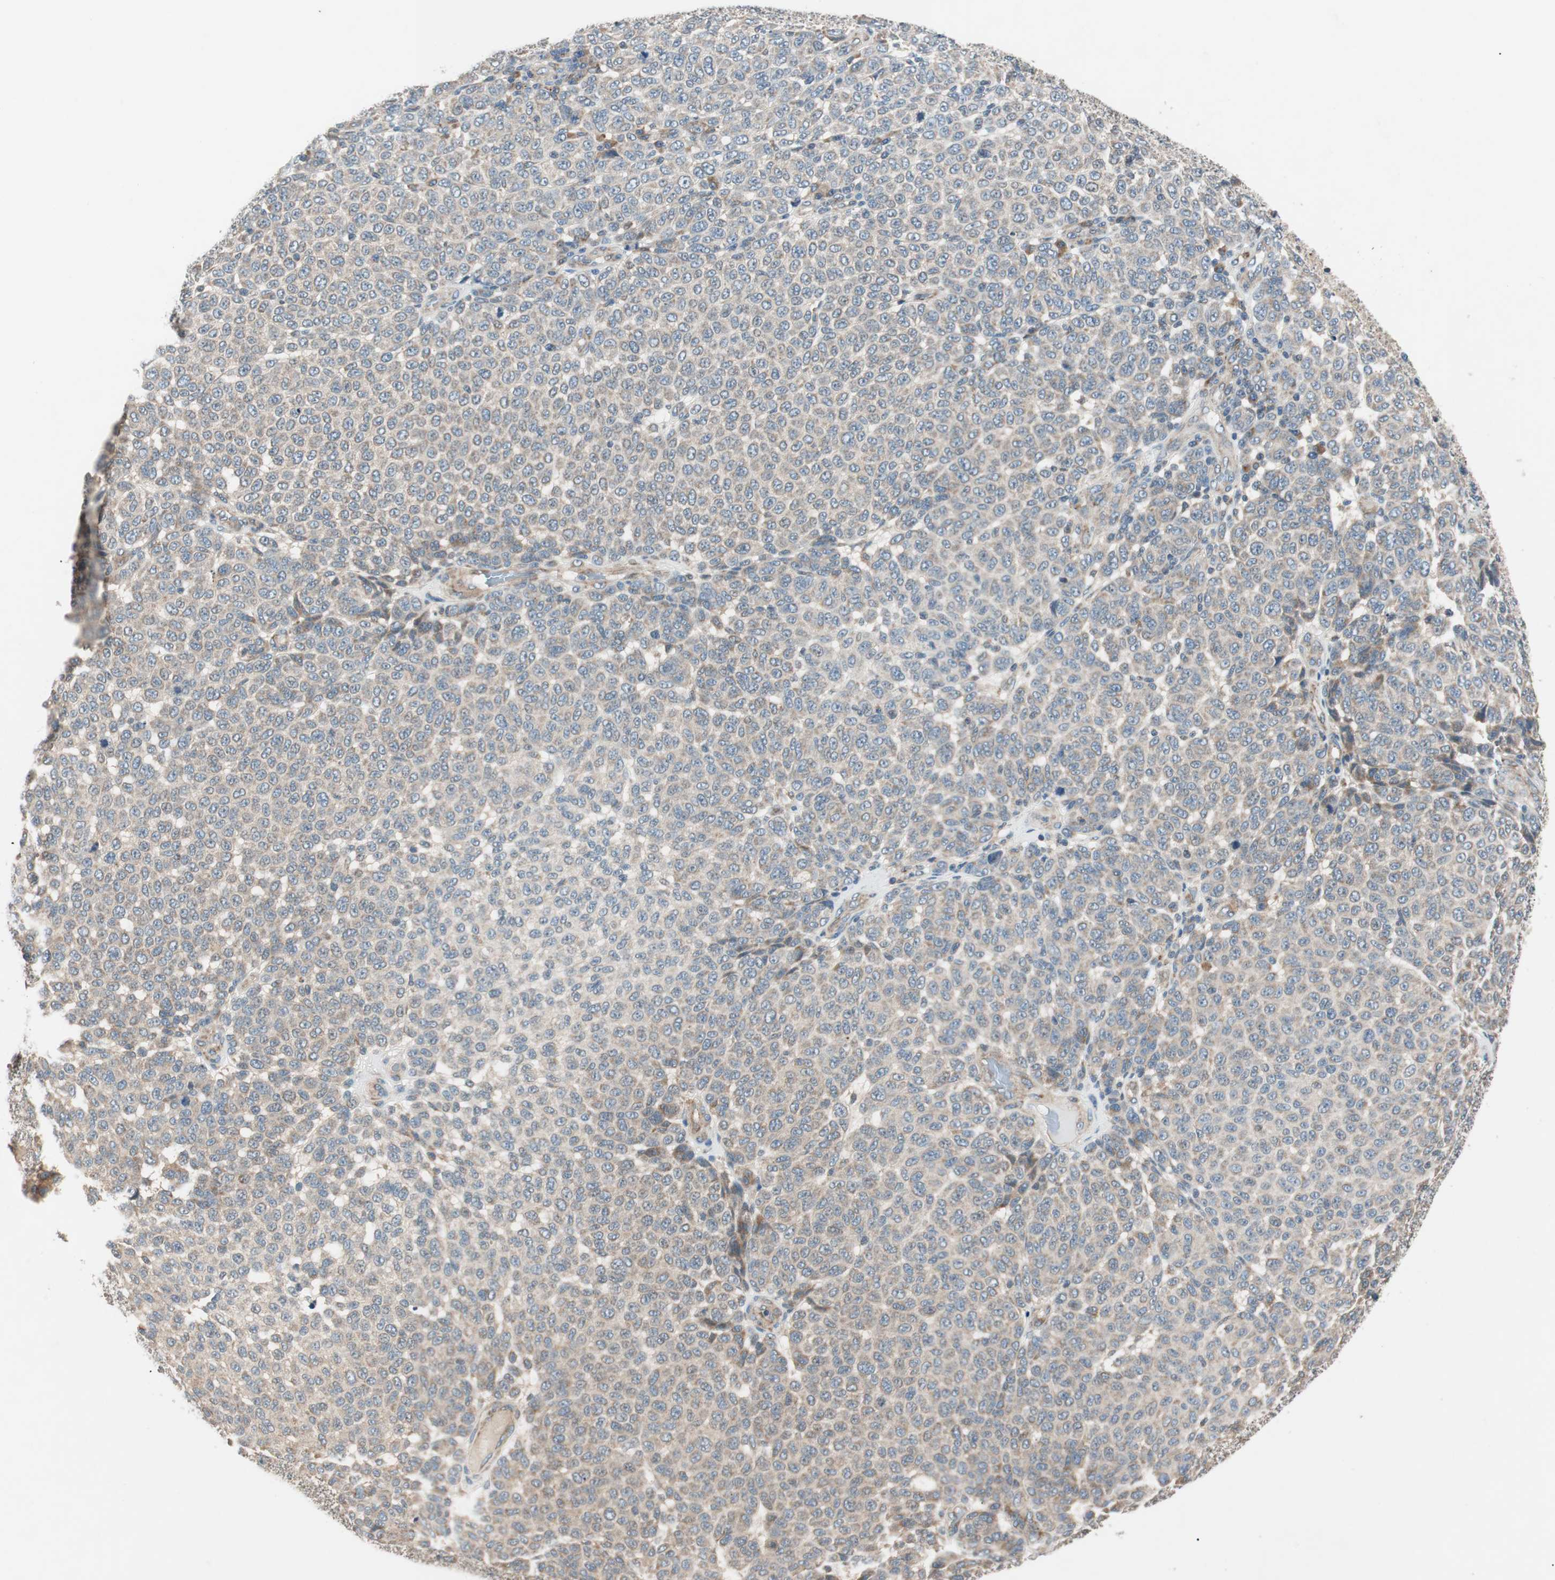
{"staining": {"intensity": "weak", "quantity": "25%-75%", "location": "cytoplasmic/membranous"}, "tissue": "melanoma", "cell_type": "Tumor cells", "image_type": "cancer", "snomed": [{"axis": "morphology", "description": "Malignant melanoma, NOS"}, {"axis": "topography", "description": "Skin"}], "caption": "Tumor cells display low levels of weak cytoplasmic/membranous expression in approximately 25%-75% of cells in malignant melanoma.", "gene": "HPN", "patient": {"sex": "male", "age": 59}}